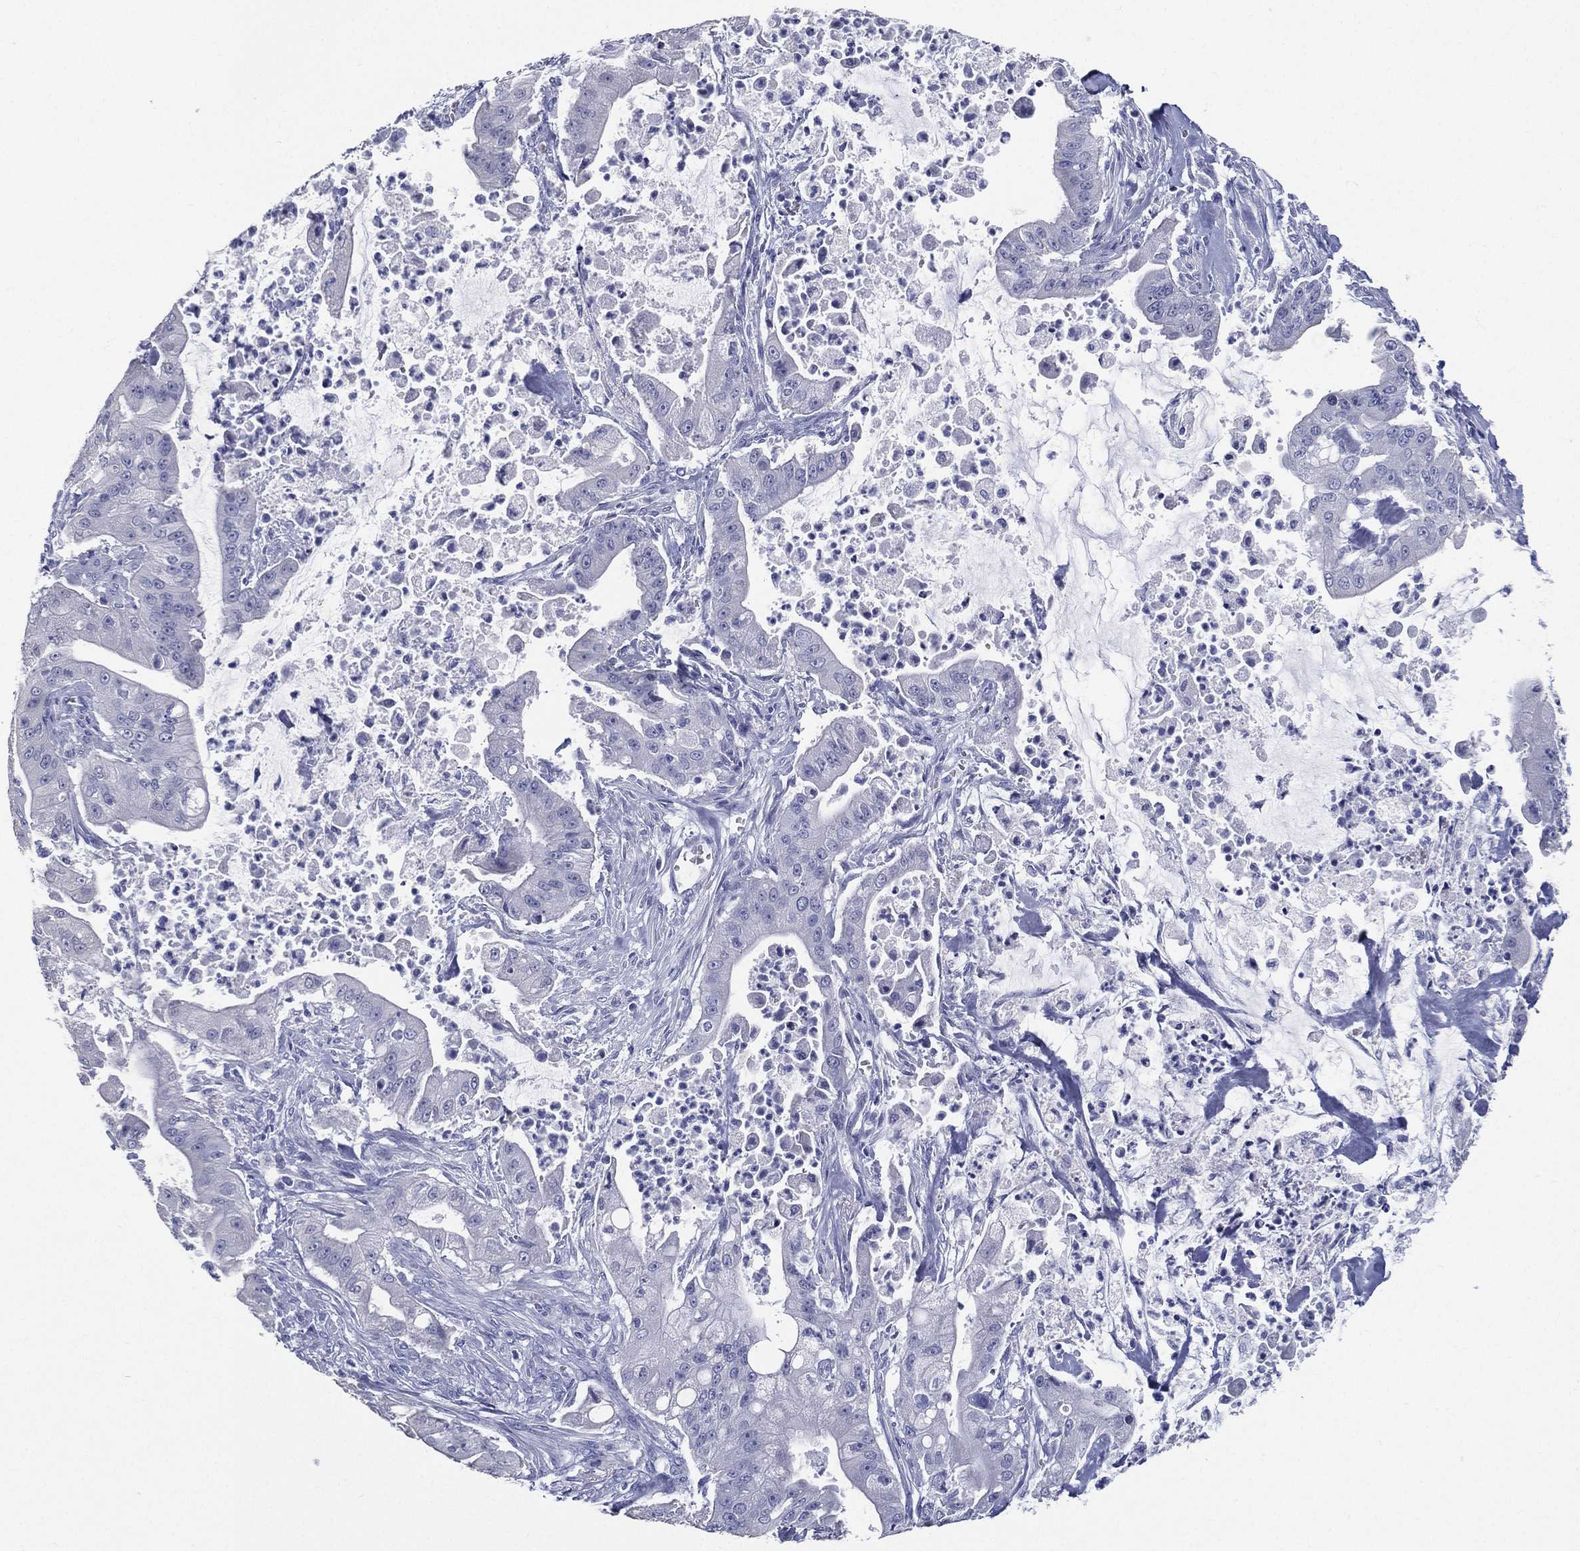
{"staining": {"intensity": "negative", "quantity": "none", "location": "none"}, "tissue": "pancreatic cancer", "cell_type": "Tumor cells", "image_type": "cancer", "snomed": [{"axis": "morphology", "description": "Normal tissue, NOS"}, {"axis": "morphology", "description": "Inflammation, NOS"}, {"axis": "morphology", "description": "Adenocarcinoma, NOS"}, {"axis": "topography", "description": "Pancreas"}], "caption": "Pancreatic cancer stained for a protein using immunohistochemistry demonstrates no positivity tumor cells.", "gene": "RSPH4A", "patient": {"sex": "male", "age": 57}}